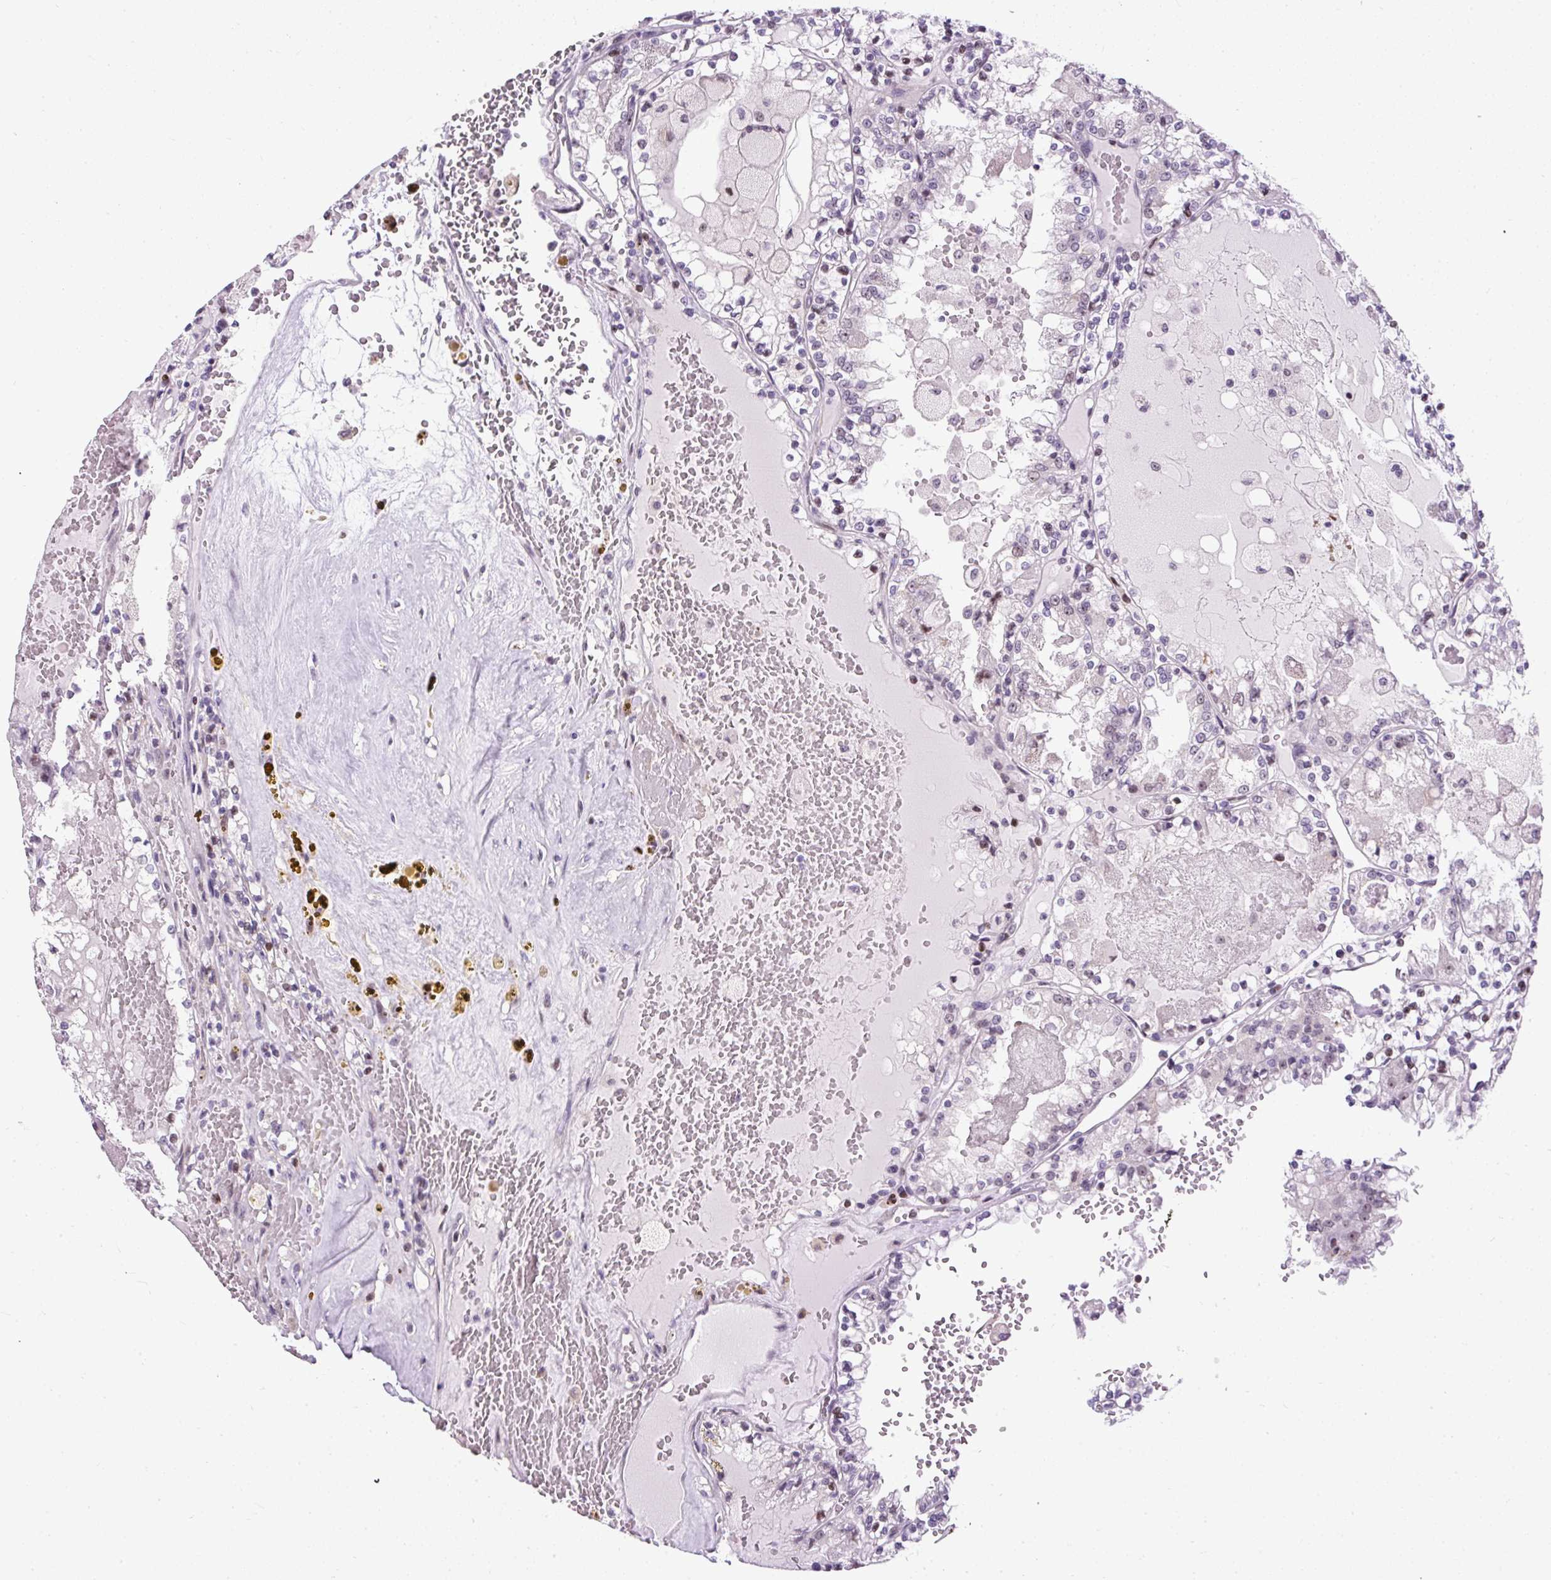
{"staining": {"intensity": "weak", "quantity": "<25%", "location": "nuclear"}, "tissue": "renal cancer", "cell_type": "Tumor cells", "image_type": "cancer", "snomed": [{"axis": "morphology", "description": "Adenocarcinoma, NOS"}, {"axis": "topography", "description": "Kidney"}], "caption": "The immunohistochemistry (IHC) image has no significant staining in tumor cells of renal cancer (adenocarcinoma) tissue. (DAB (3,3'-diaminobenzidine) IHC visualized using brightfield microscopy, high magnification).", "gene": "ARHGEF18", "patient": {"sex": "female", "age": 56}}